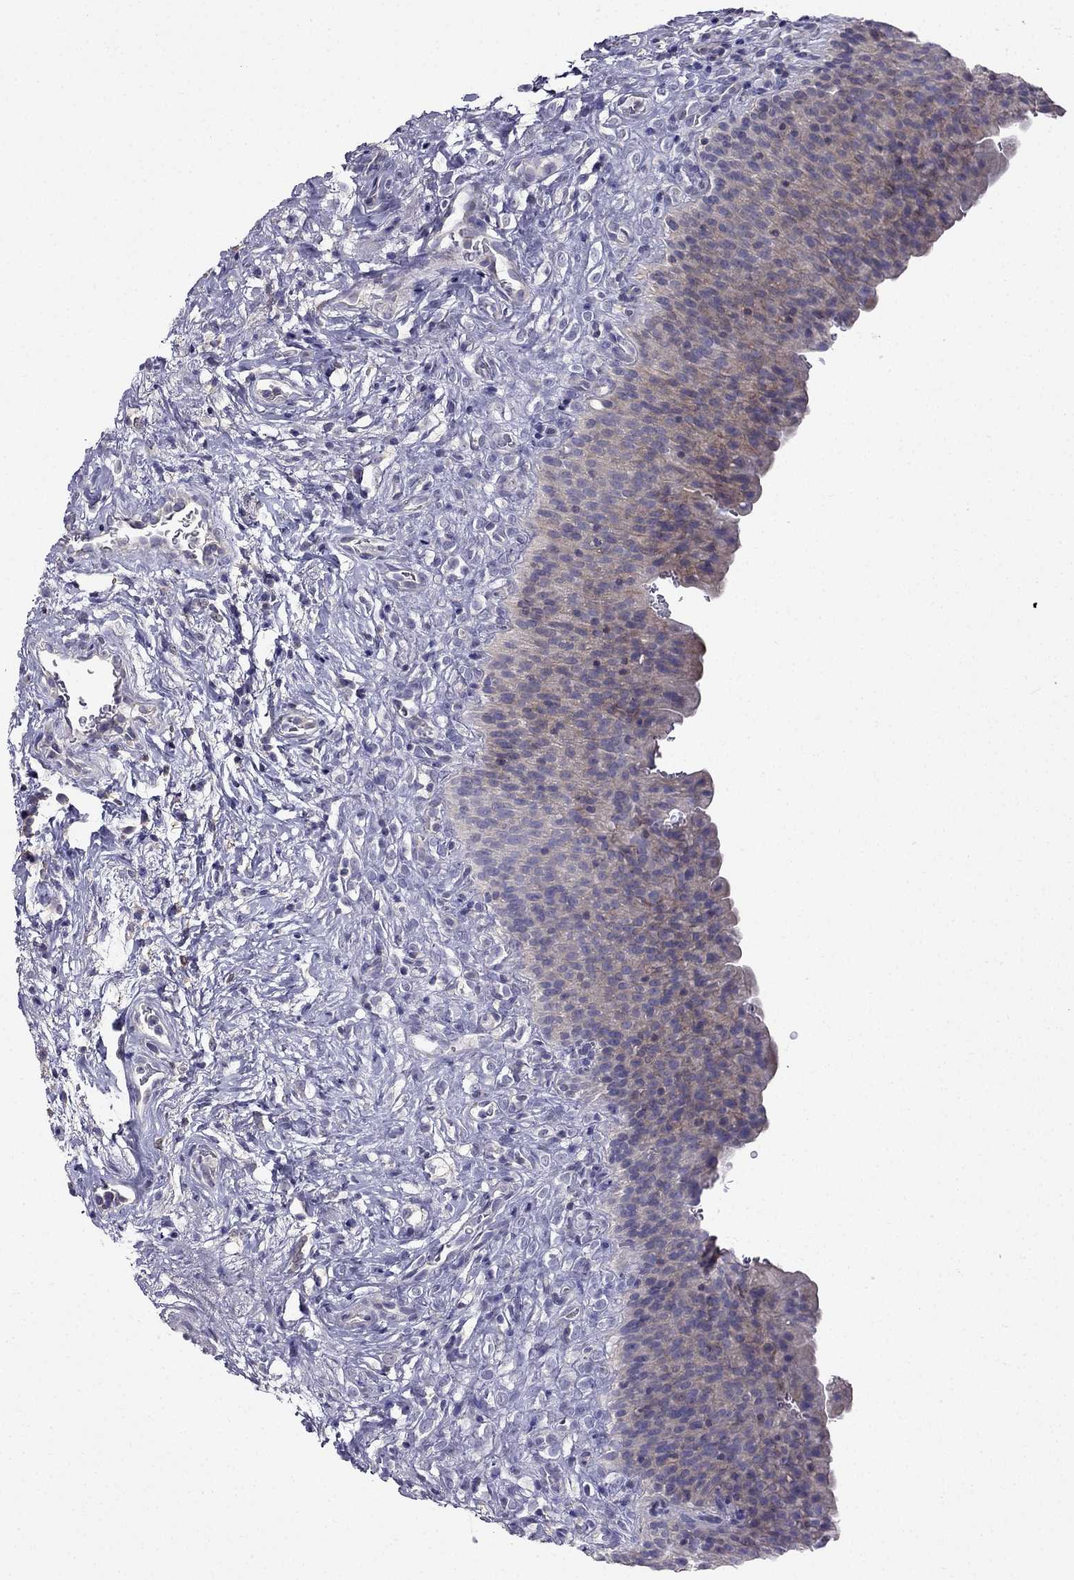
{"staining": {"intensity": "moderate", "quantity": "<25%", "location": "cytoplasmic/membranous"}, "tissue": "urinary bladder", "cell_type": "Urothelial cells", "image_type": "normal", "snomed": [{"axis": "morphology", "description": "Normal tissue, NOS"}, {"axis": "topography", "description": "Urinary bladder"}], "caption": "IHC (DAB (3,3'-diaminobenzidine)) staining of normal human urinary bladder shows moderate cytoplasmic/membranous protein expression in approximately <25% of urothelial cells.", "gene": "AS3MT", "patient": {"sex": "male", "age": 76}}